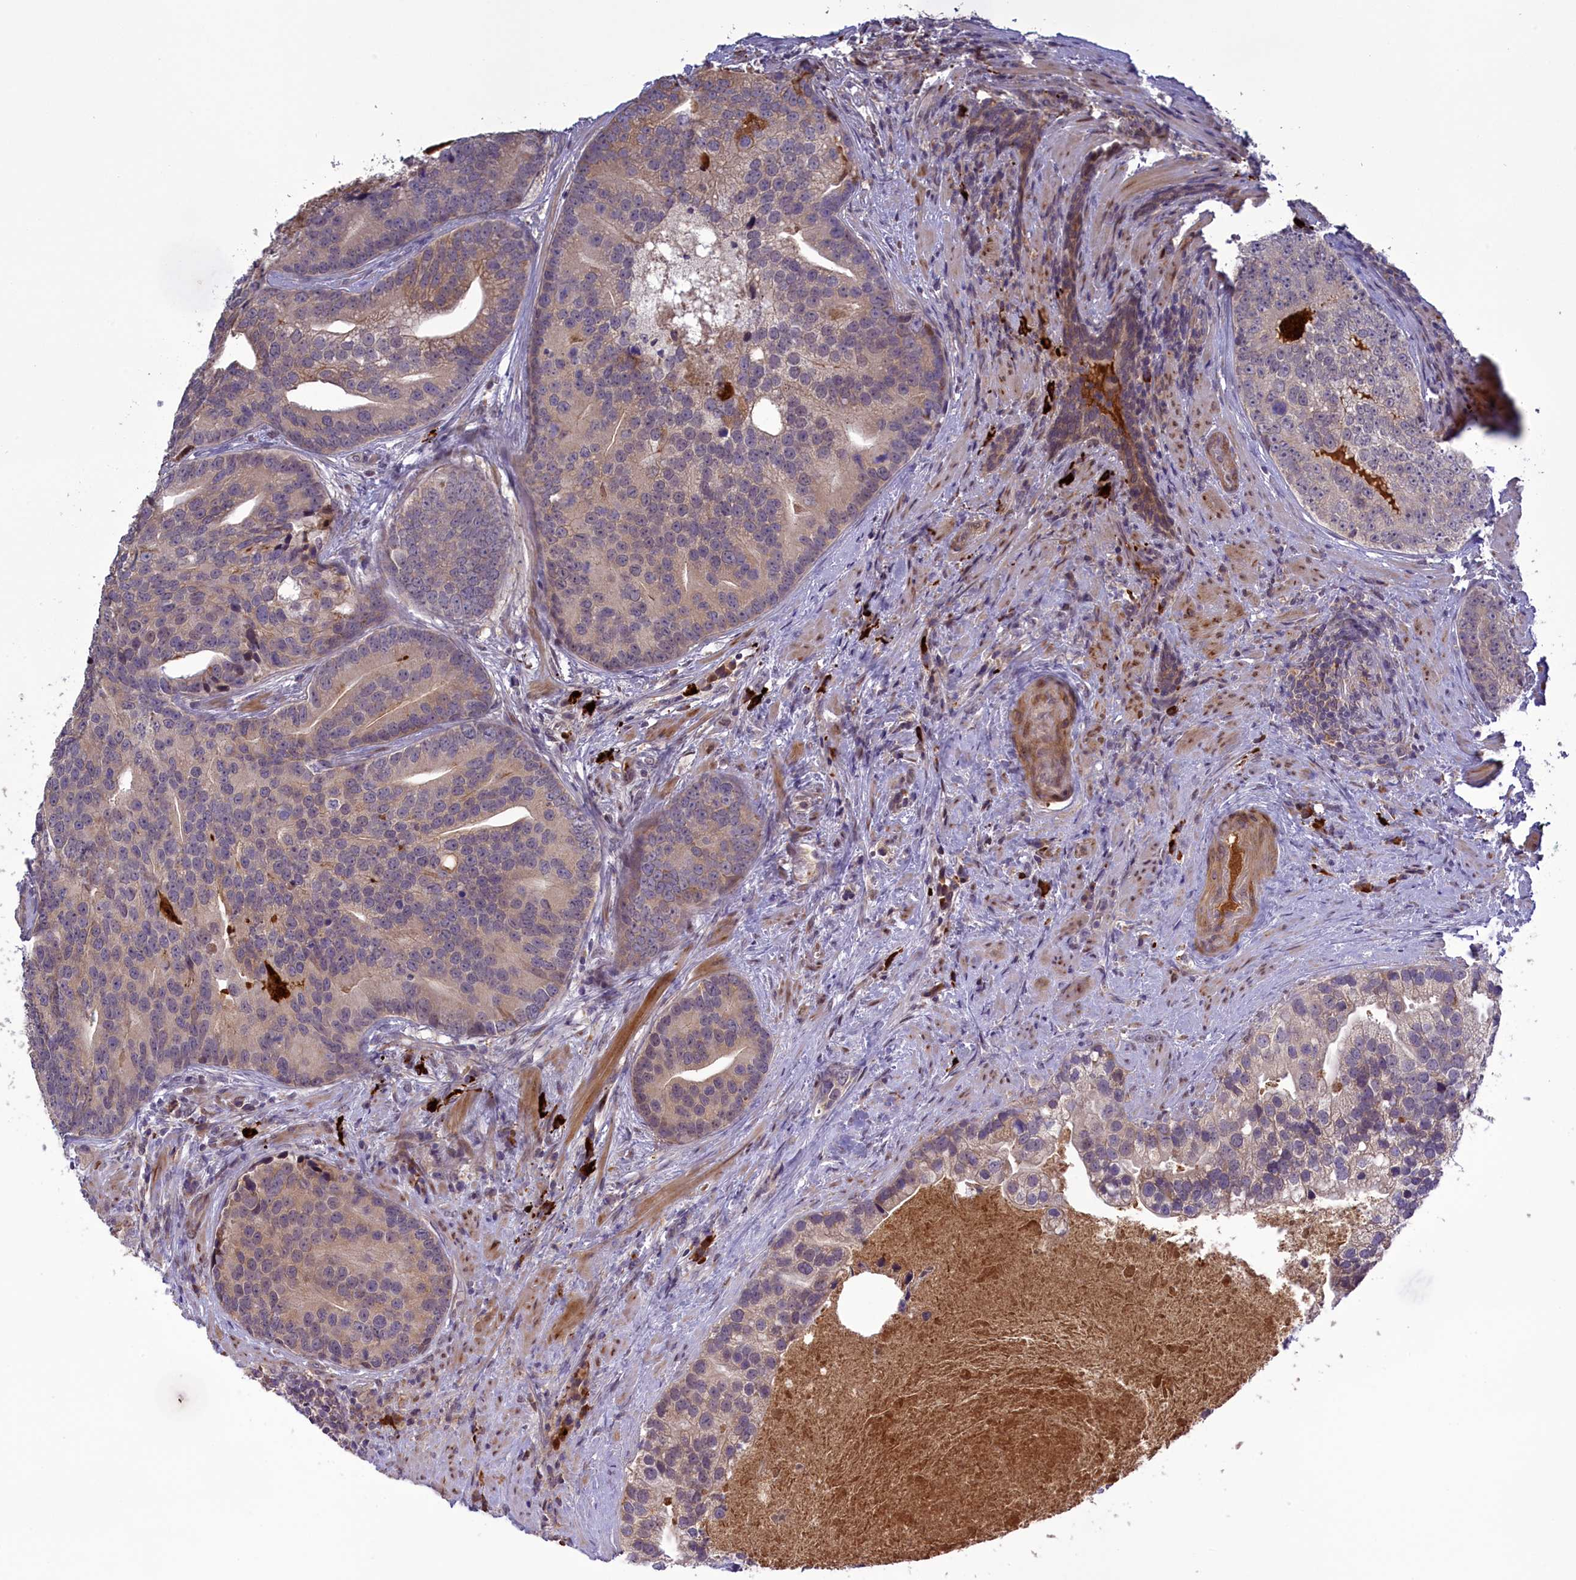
{"staining": {"intensity": "weak", "quantity": "<25%", "location": "cytoplasmic/membranous"}, "tissue": "prostate cancer", "cell_type": "Tumor cells", "image_type": "cancer", "snomed": [{"axis": "morphology", "description": "Adenocarcinoma, High grade"}, {"axis": "topography", "description": "Prostate"}], "caption": "Tumor cells are negative for brown protein staining in prostate cancer. (DAB (3,3'-diaminobenzidine) IHC, high magnification).", "gene": "RRAD", "patient": {"sex": "male", "age": 62}}